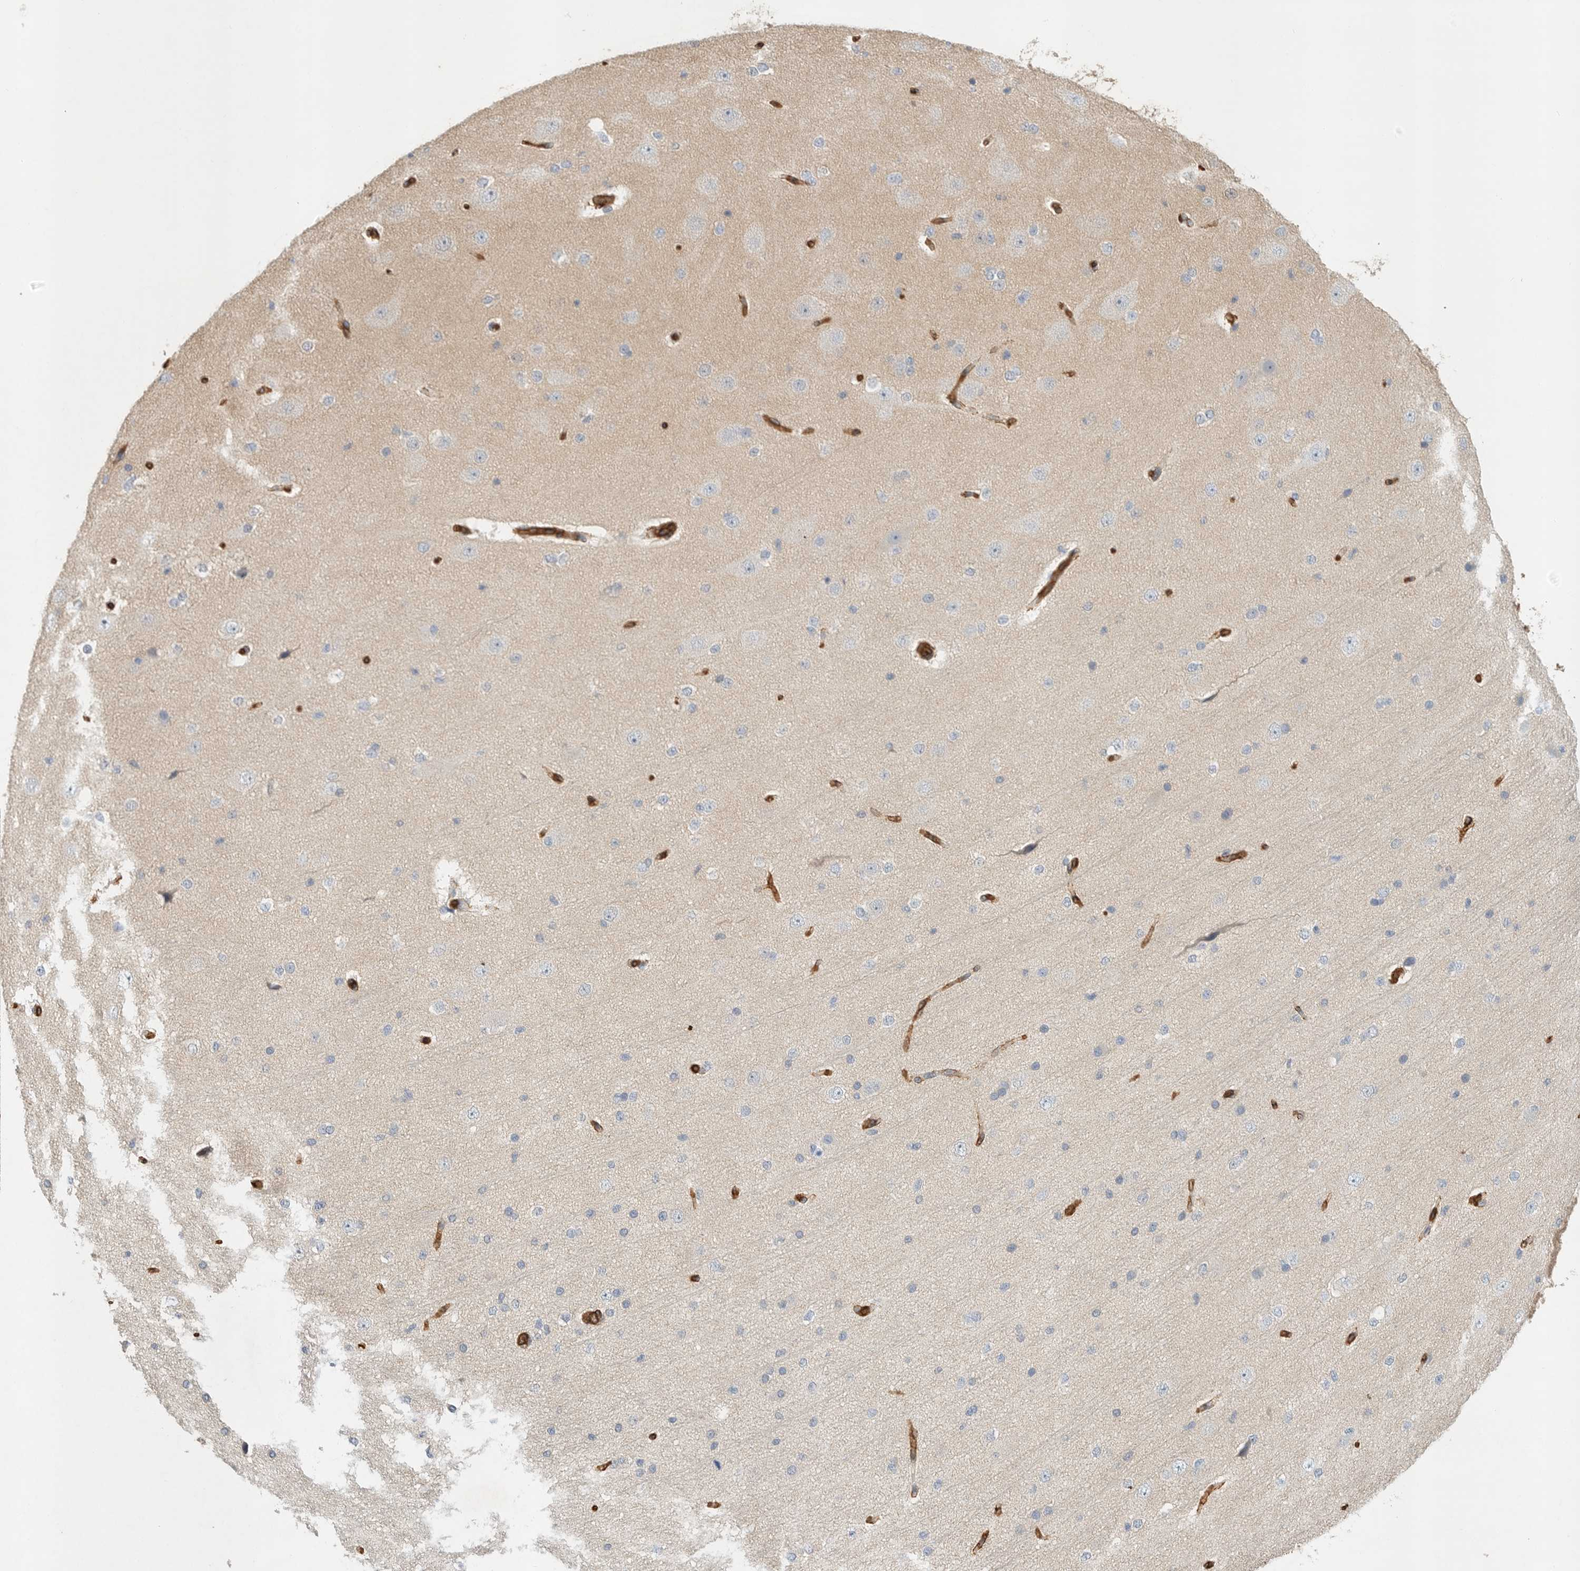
{"staining": {"intensity": "strong", "quantity": ">75%", "location": "cytoplasmic/membranous"}, "tissue": "cerebral cortex", "cell_type": "Endothelial cells", "image_type": "normal", "snomed": [{"axis": "morphology", "description": "Normal tissue, NOS"}, {"axis": "morphology", "description": "Developmental malformation"}, {"axis": "topography", "description": "Cerebral cortex"}], "caption": "Strong cytoplasmic/membranous expression for a protein is appreciated in about >75% of endothelial cells of normal cerebral cortex using immunohistochemistry (IHC).", "gene": "JMJD4", "patient": {"sex": "female", "age": 30}}